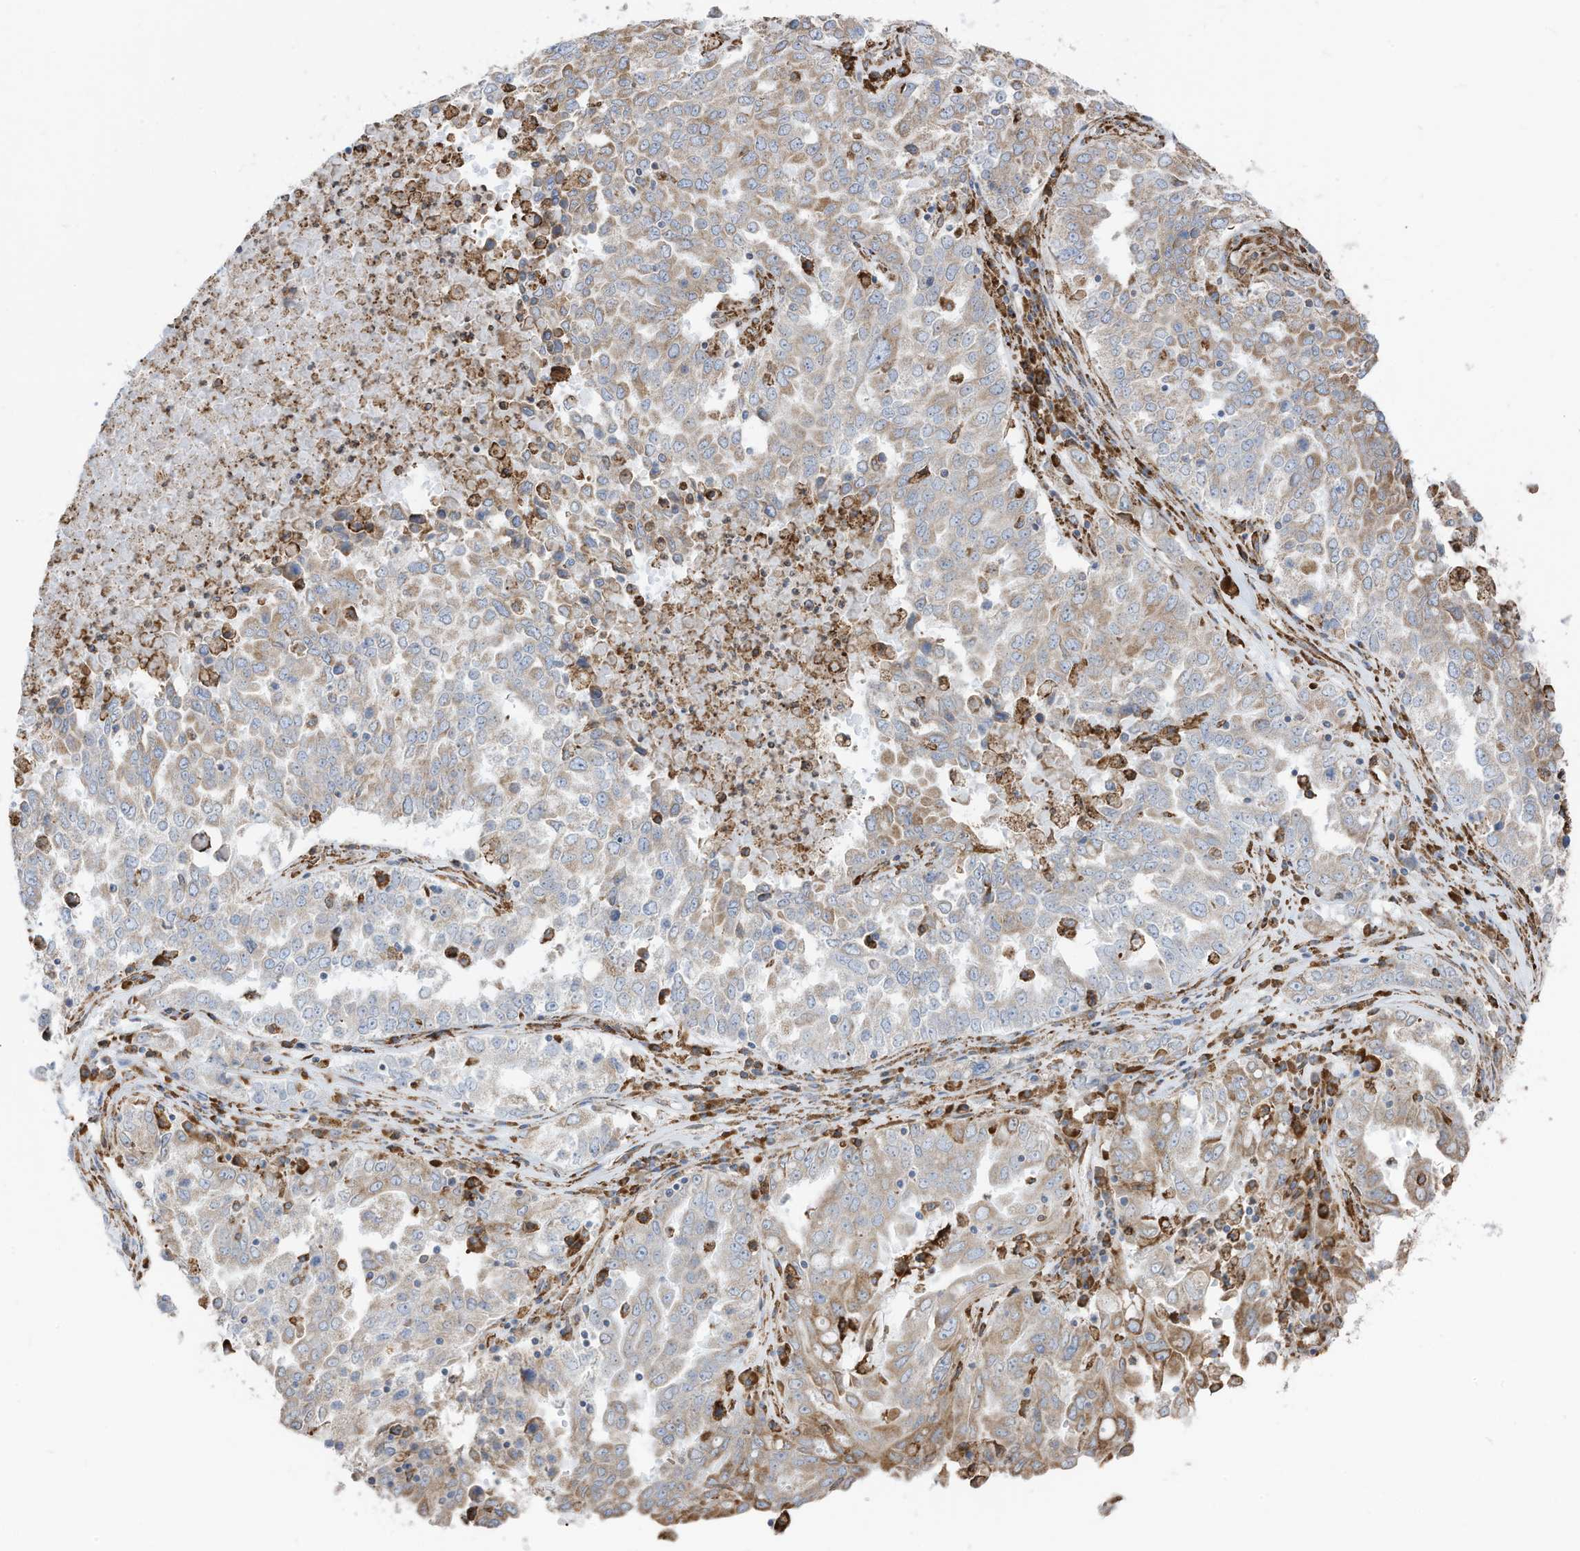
{"staining": {"intensity": "weak", "quantity": "25%-75%", "location": "cytoplasmic/membranous"}, "tissue": "ovarian cancer", "cell_type": "Tumor cells", "image_type": "cancer", "snomed": [{"axis": "morphology", "description": "Carcinoma, endometroid"}, {"axis": "topography", "description": "Ovary"}], "caption": "Immunohistochemistry image of ovarian endometroid carcinoma stained for a protein (brown), which demonstrates low levels of weak cytoplasmic/membranous expression in approximately 25%-75% of tumor cells.", "gene": "ZNF354C", "patient": {"sex": "female", "age": 62}}